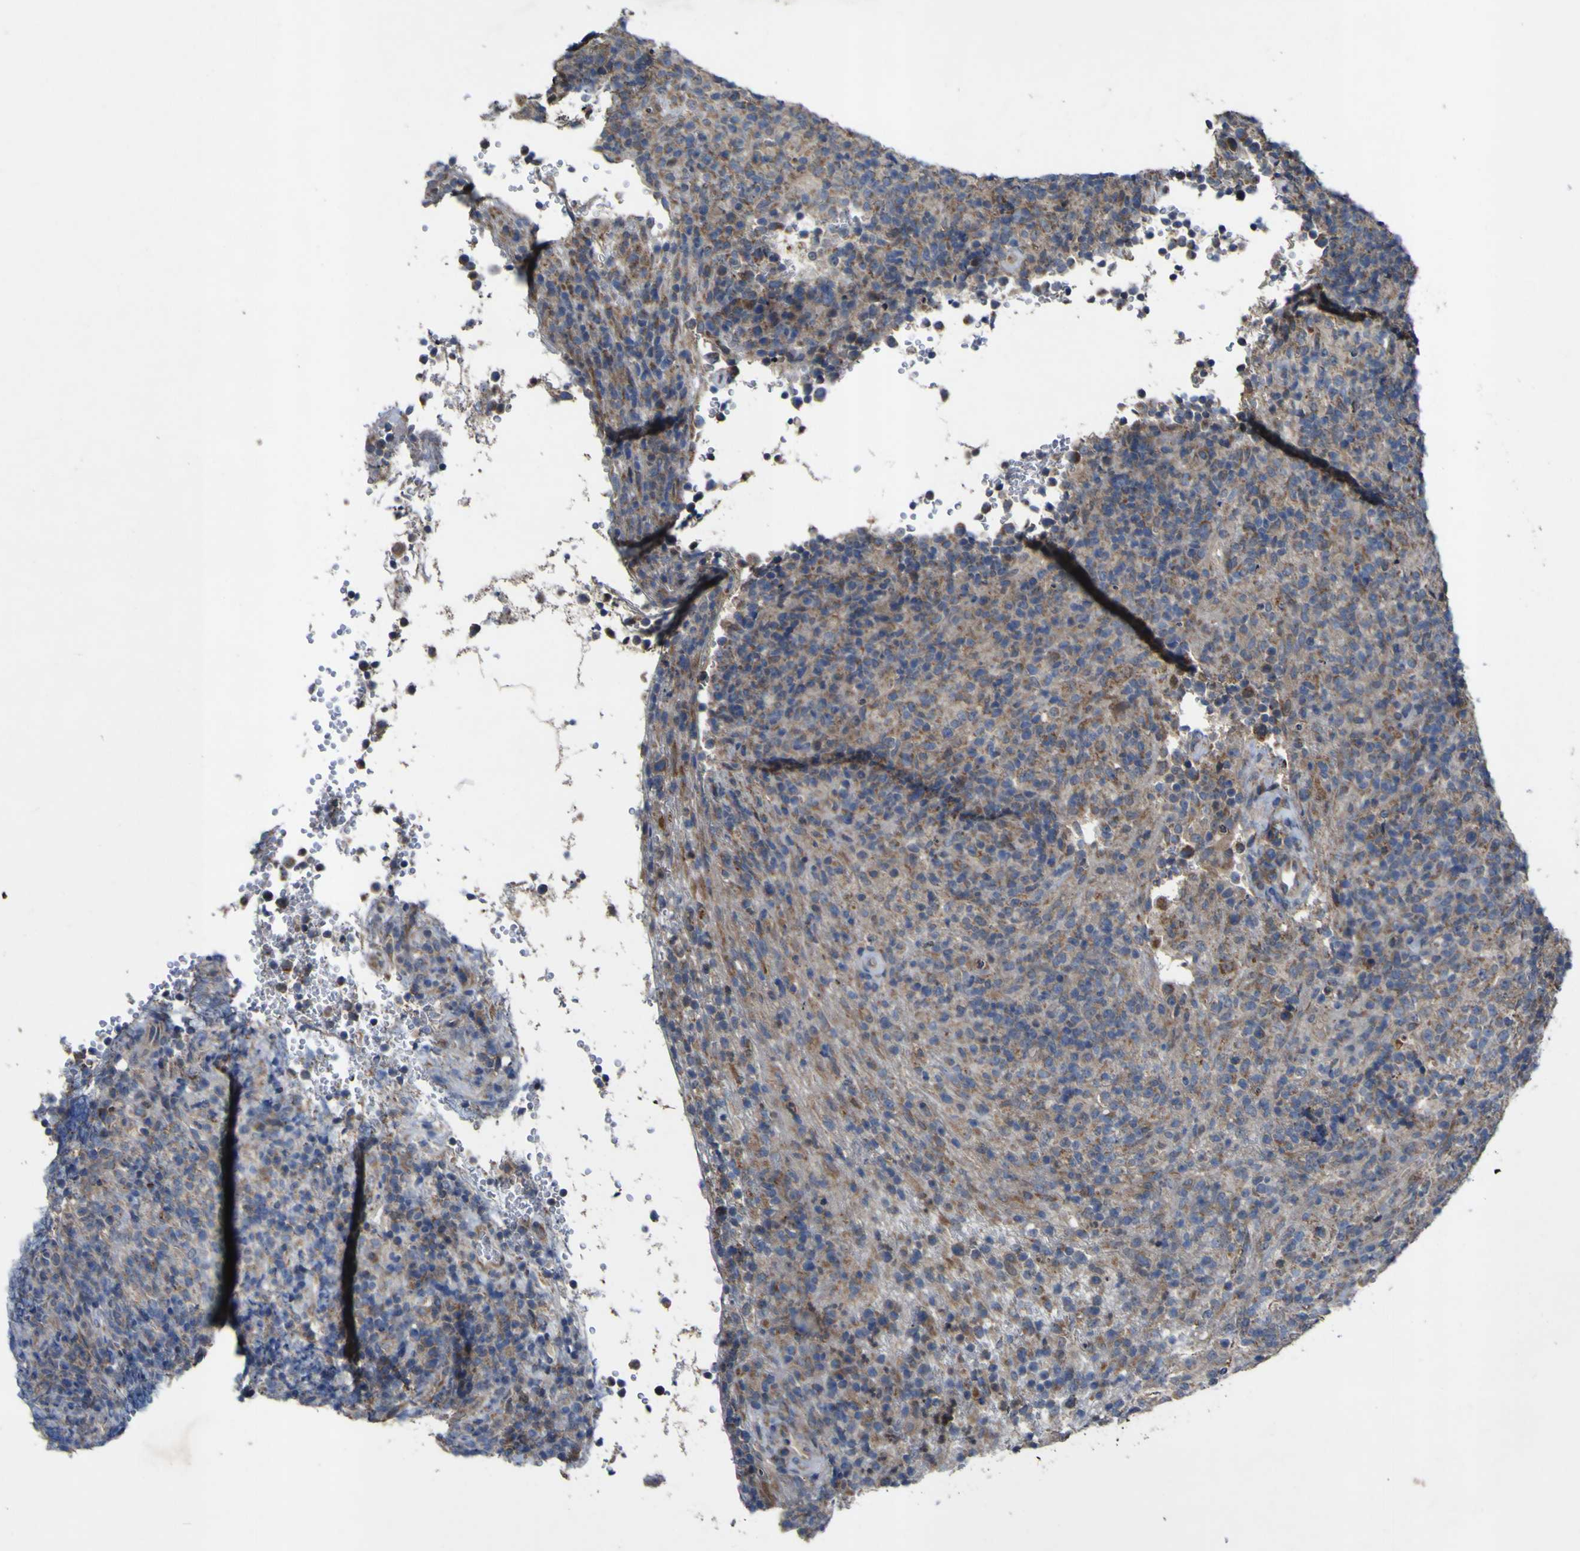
{"staining": {"intensity": "moderate", "quantity": ">75%", "location": "cytoplasmic/membranous"}, "tissue": "lymphoma", "cell_type": "Tumor cells", "image_type": "cancer", "snomed": [{"axis": "morphology", "description": "Malignant lymphoma, non-Hodgkin's type, High grade"}, {"axis": "topography", "description": "Lymph node"}], "caption": "Immunohistochemical staining of malignant lymphoma, non-Hodgkin's type (high-grade) shows medium levels of moderate cytoplasmic/membranous protein expression in approximately >75% of tumor cells.", "gene": "IRAK2", "patient": {"sex": "female", "age": 76}}